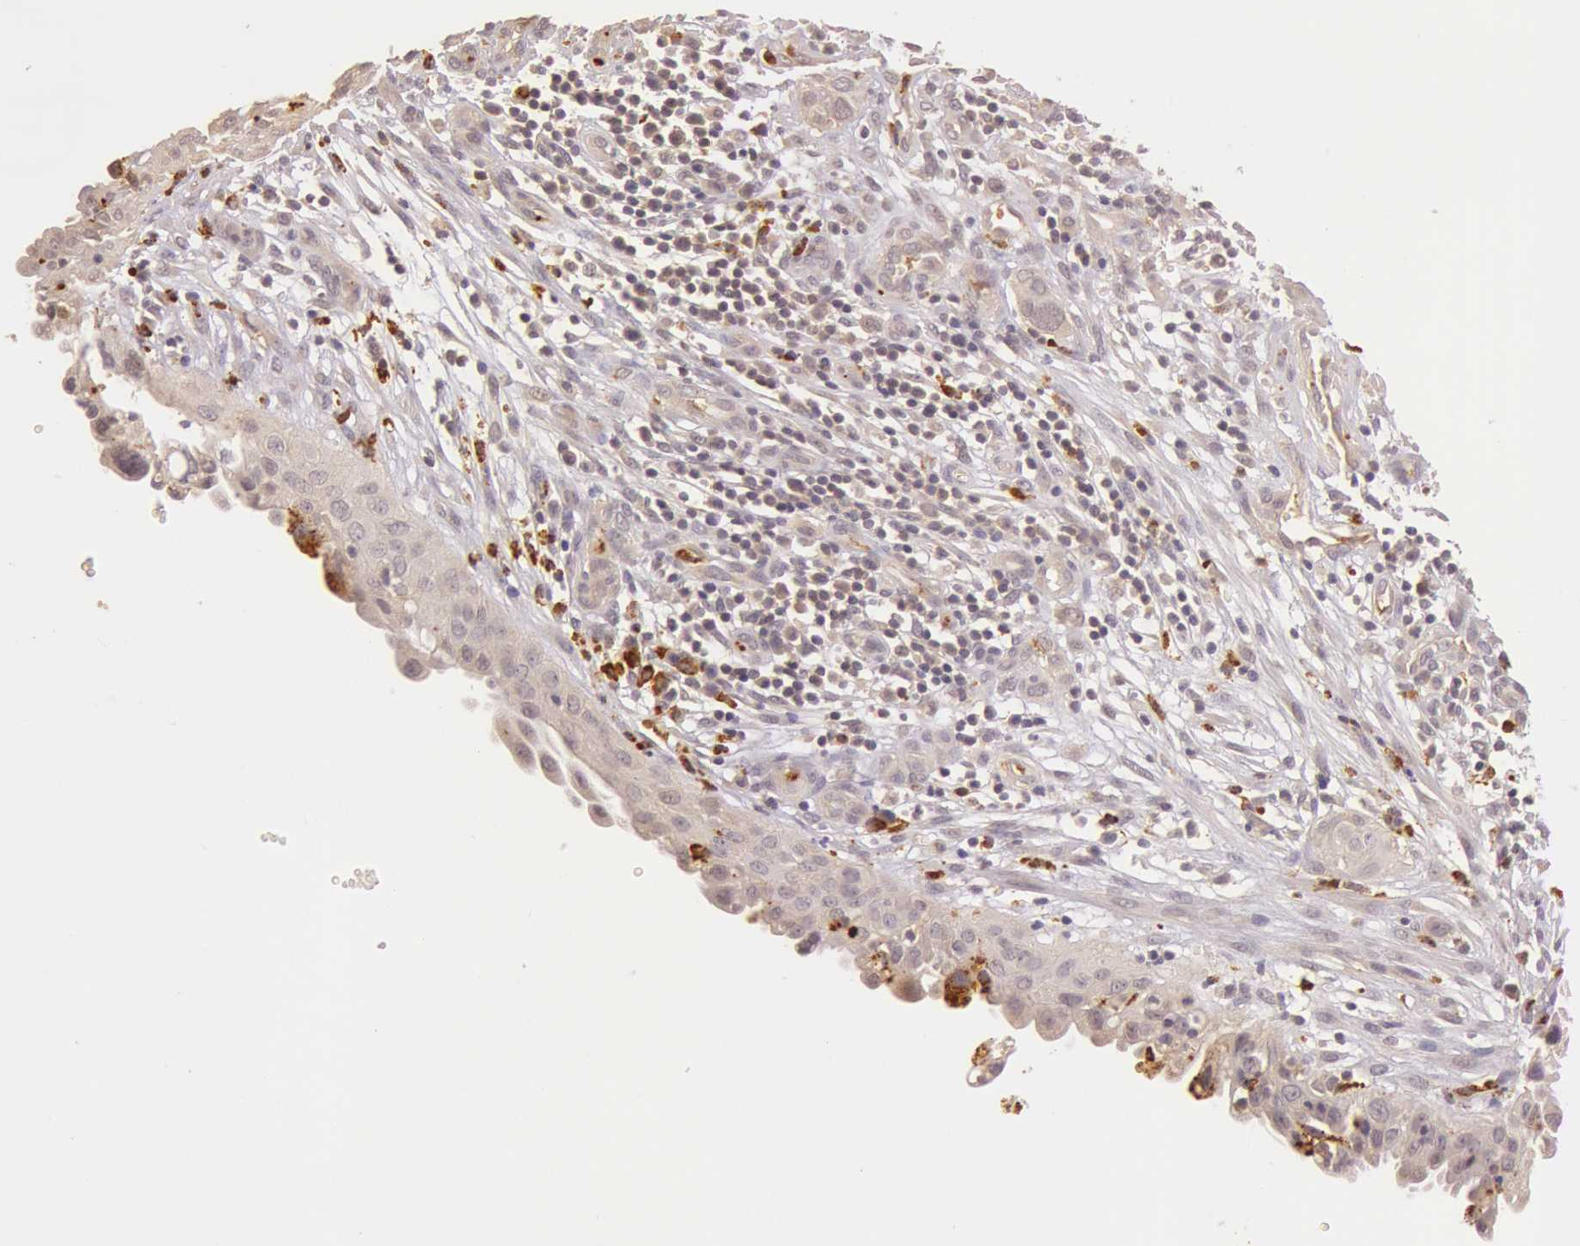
{"staining": {"intensity": "weak", "quantity": ">75%", "location": "cytoplasmic/membranous"}, "tissue": "cervical cancer", "cell_type": "Tumor cells", "image_type": "cancer", "snomed": [{"axis": "morphology", "description": "Normal tissue, NOS"}, {"axis": "morphology", "description": "Squamous cell carcinoma, NOS"}, {"axis": "topography", "description": "Cervix"}], "caption": "Weak cytoplasmic/membranous staining is identified in approximately >75% of tumor cells in cervical squamous cell carcinoma.", "gene": "ATG2B", "patient": {"sex": "female", "age": 45}}